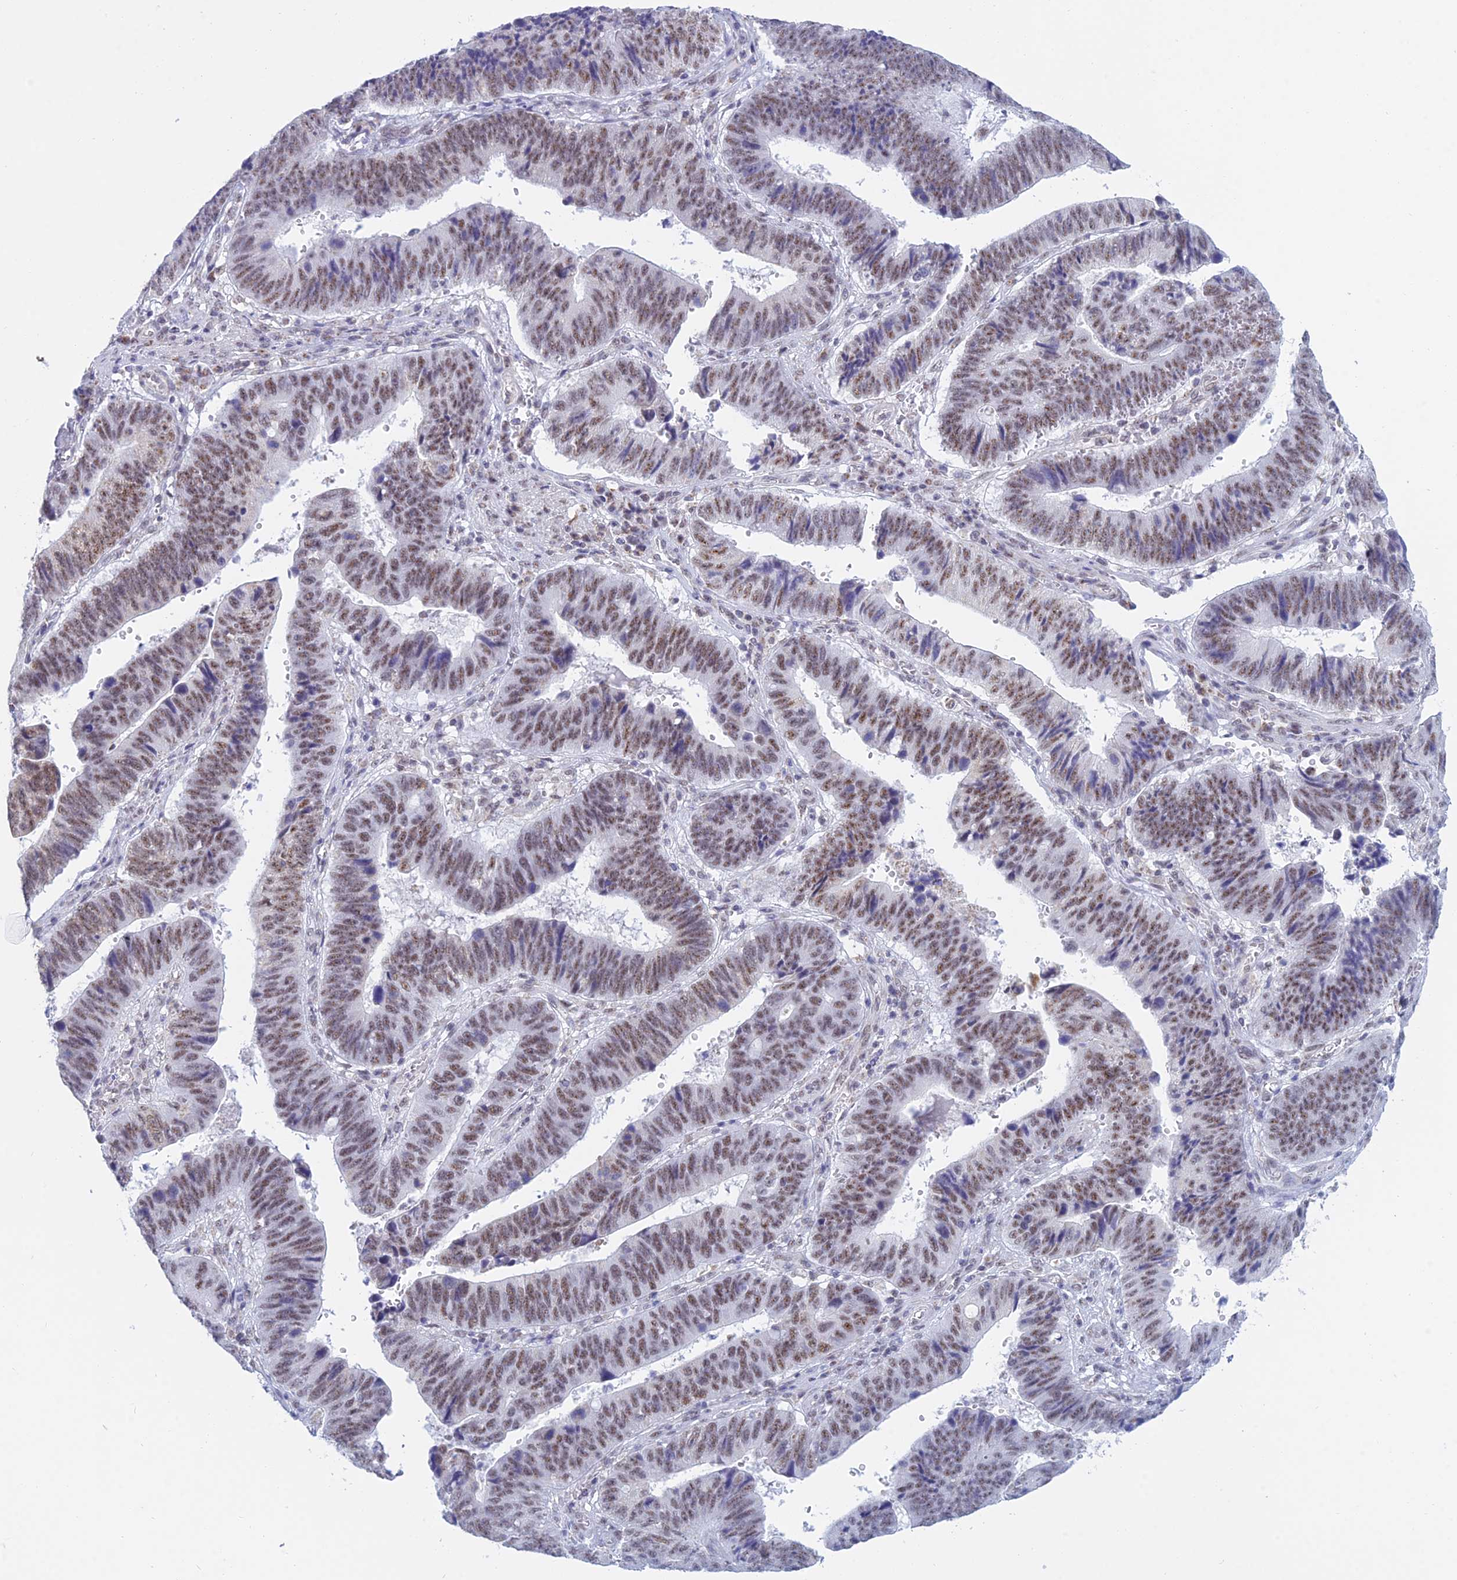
{"staining": {"intensity": "moderate", "quantity": ">75%", "location": "nuclear"}, "tissue": "stomach cancer", "cell_type": "Tumor cells", "image_type": "cancer", "snomed": [{"axis": "morphology", "description": "Adenocarcinoma, NOS"}, {"axis": "topography", "description": "Stomach"}], "caption": "Immunohistochemistry (IHC) (DAB (3,3'-diaminobenzidine)) staining of human stomach adenocarcinoma reveals moderate nuclear protein staining in approximately >75% of tumor cells.", "gene": "KLF14", "patient": {"sex": "male", "age": 59}}